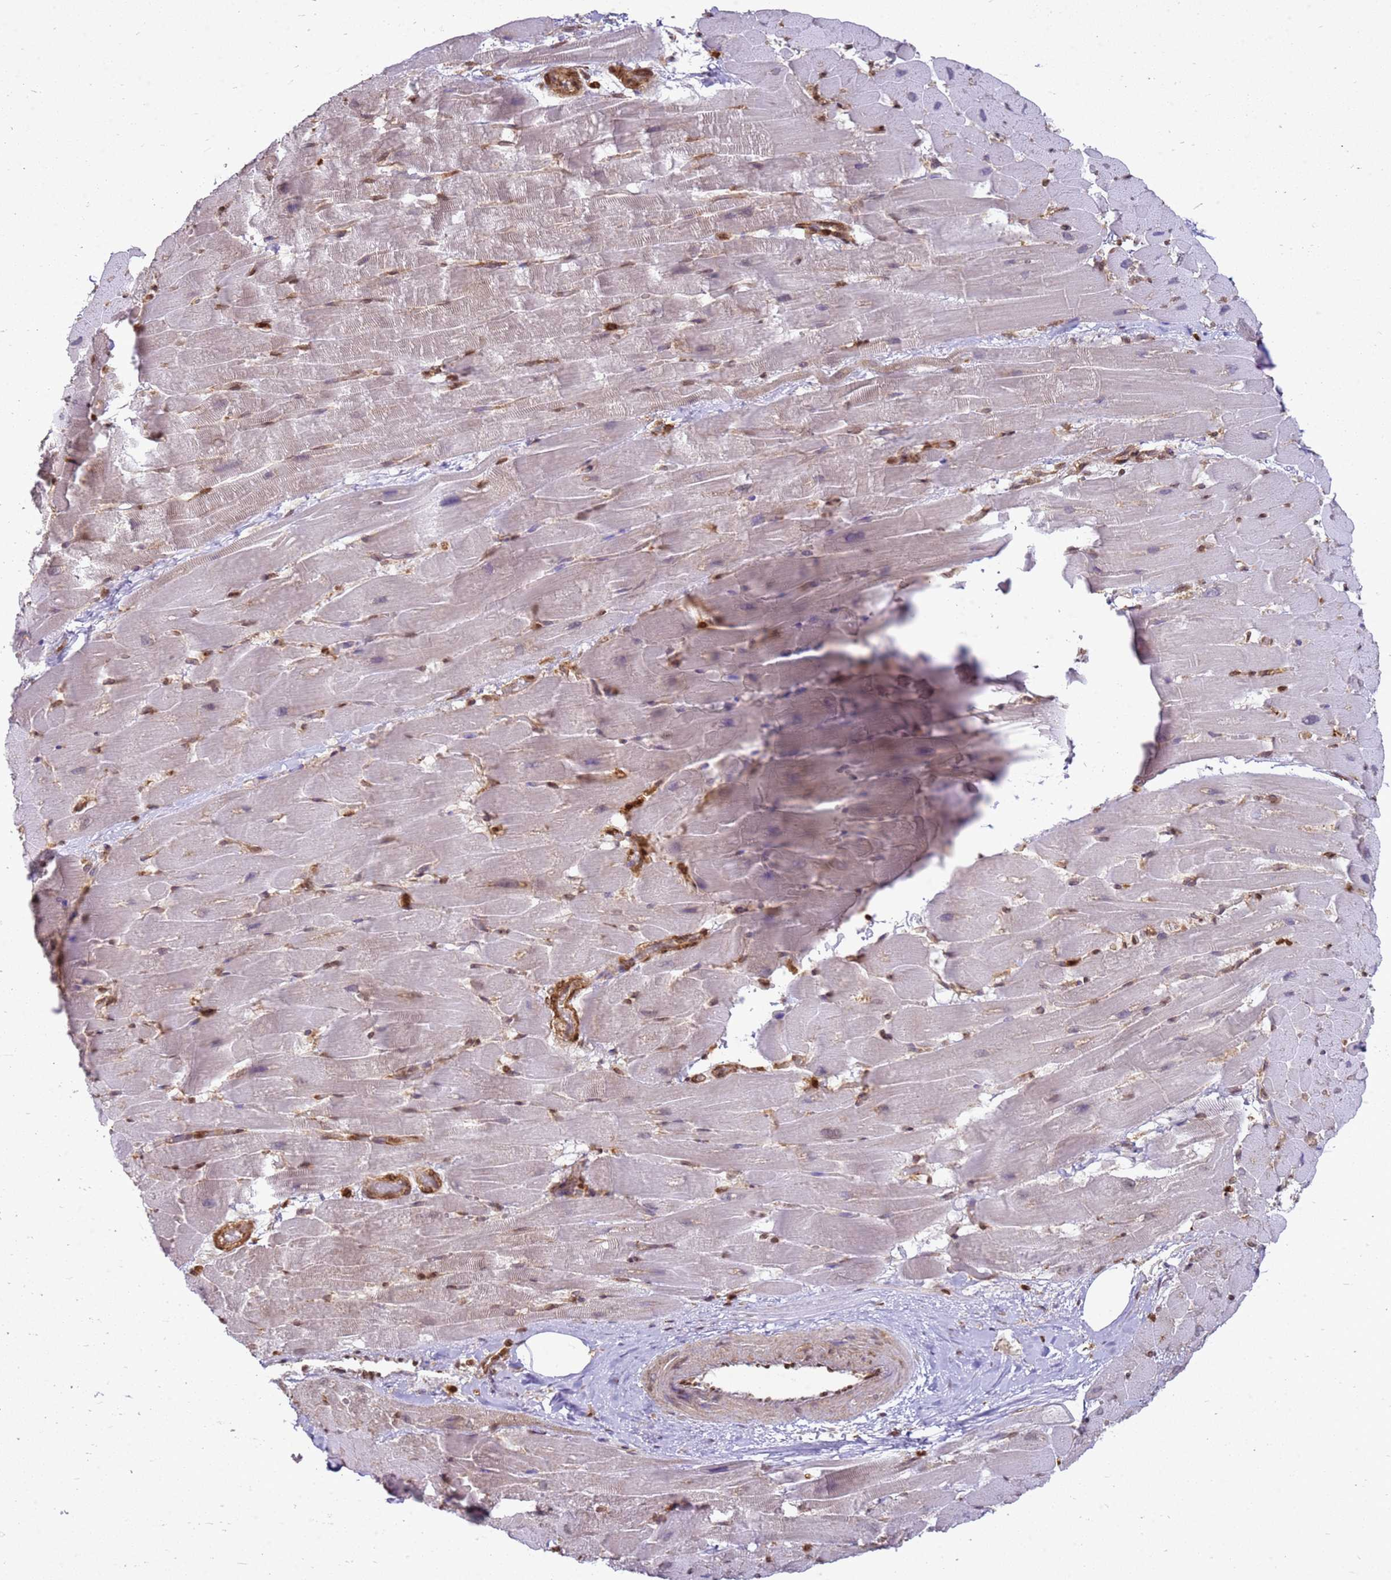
{"staining": {"intensity": "moderate", "quantity": "25%-75%", "location": "nuclear"}, "tissue": "heart muscle", "cell_type": "Cardiomyocytes", "image_type": "normal", "snomed": [{"axis": "morphology", "description": "Normal tissue, NOS"}, {"axis": "topography", "description": "Heart"}], "caption": "Immunohistochemical staining of normal heart muscle displays medium levels of moderate nuclear expression in approximately 25%-75% of cardiomyocytes.", "gene": "APEX1", "patient": {"sex": "male", "age": 37}}